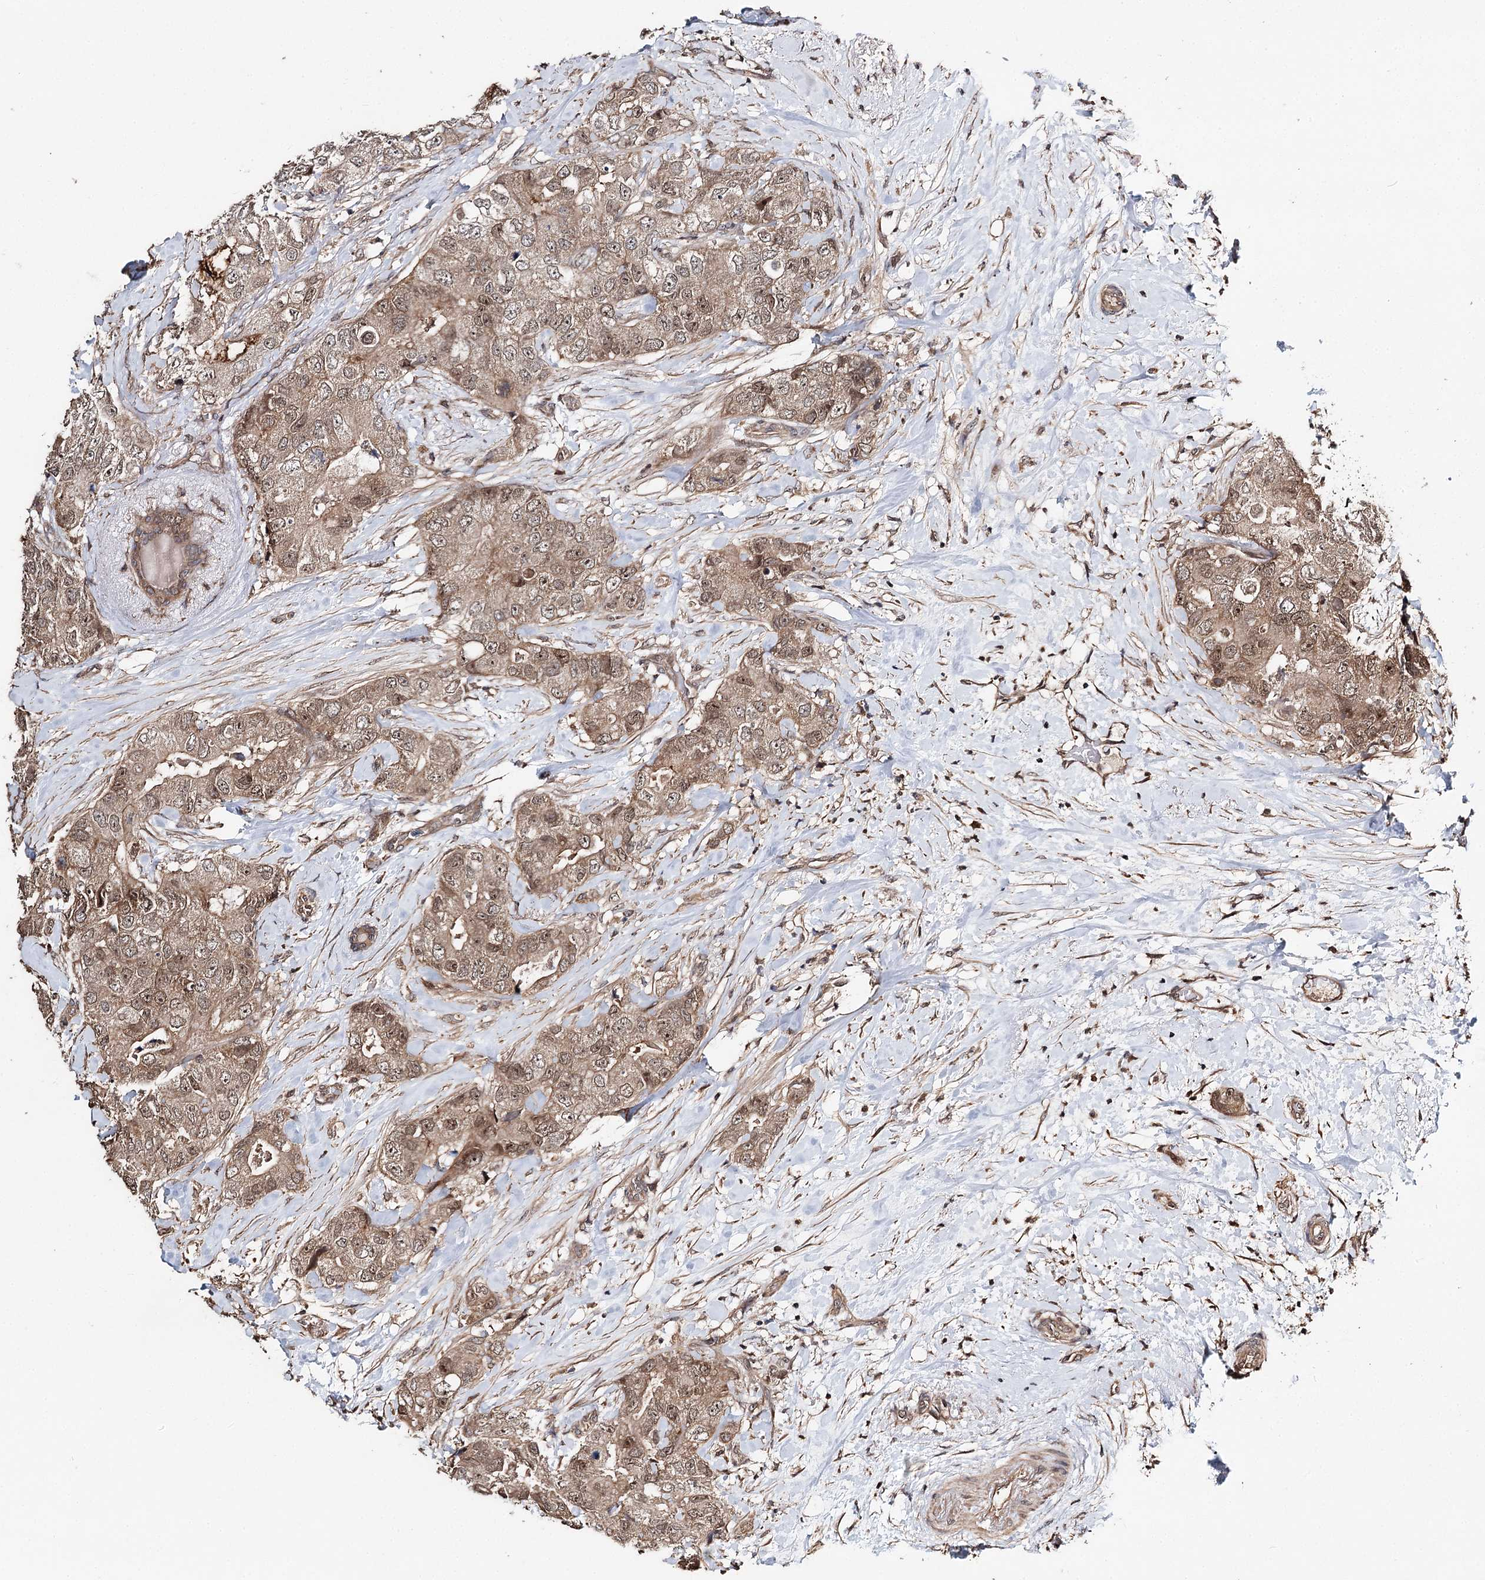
{"staining": {"intensity": "moderate", "quantity": ">75%", "location": "cytoplasmic/membranous,nuclear"}, "tissue": "breast cancer", "cell_type": "Tumor cells", "image_type": "cancer", "snomed": [{"axis": "morphology", "description": "Duct carcinoma"}, {"axis": "topography", "description": "Breast"}], "caption": "An image of breast invasive ductal carcinoma stained for a protein displays moderate cytoplasmic/membranous and nuclear brown staining in tumor cells. The protein is stained brown, and the nuclei are stained in blue (DAB IHC with brightfield microscopy, high magnification).", "gene": "NOPCHAP1", "patient": {"sex": "female", "age": 62}}